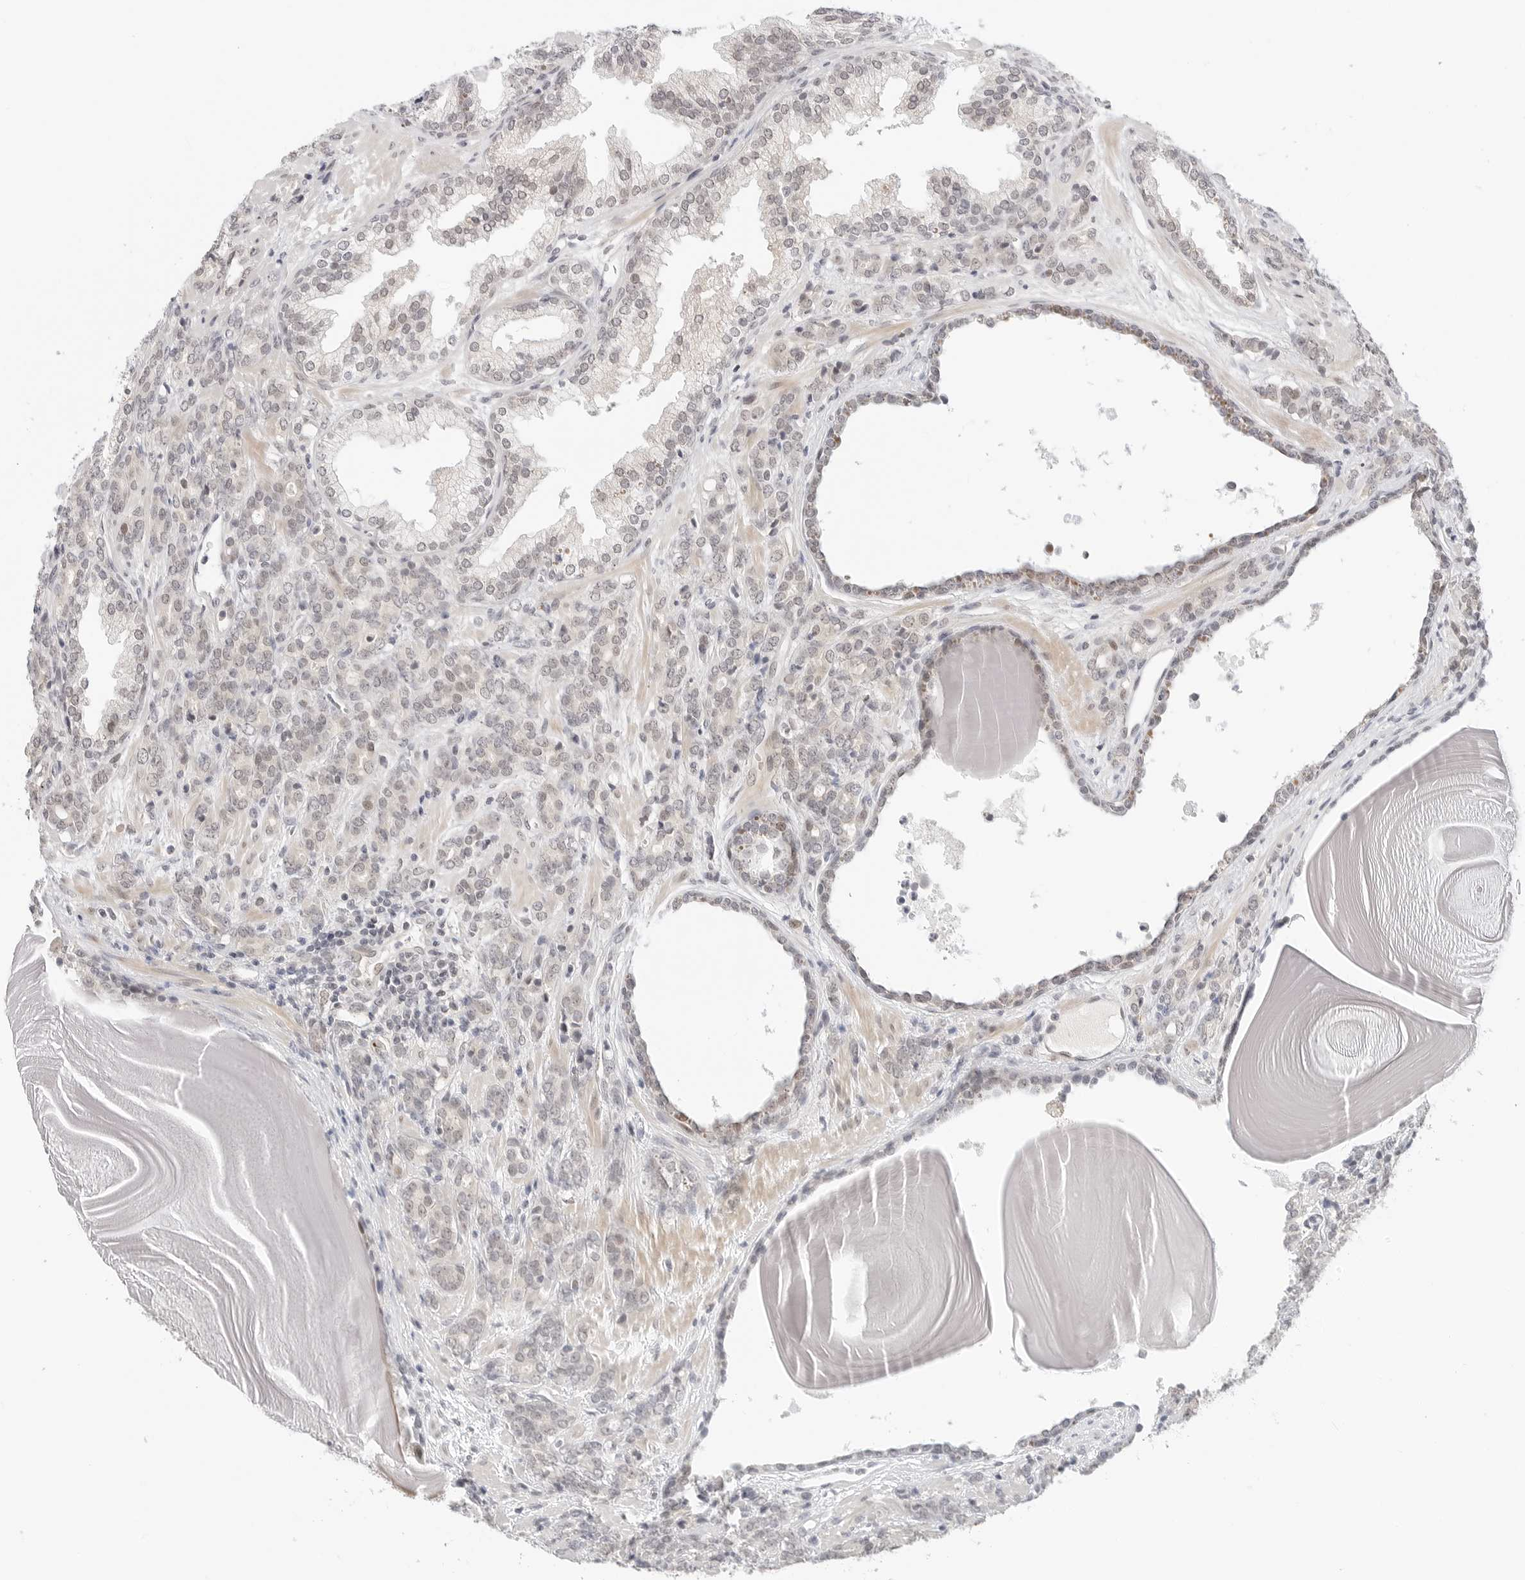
{"staining": {"intensity": "weak", "quantity": "<25%", "location": "nuclear"}, "tissue": "prostate cancer", "cell_type": "Tumor cells", "image_type": "cancer", "snomed": [{"axis": "morphology", "description": "Adenocarcinoma, High grade"}, {"axis": "topography", "description": "Prostate"}], "caption": "Prostate adenocarcinoma (high-grade) stained for a protein using immunohistochemistry exhibits no staining tumor cells.", "gene": "TSEN2", "patient": {"sex": "male", "age": 62}}